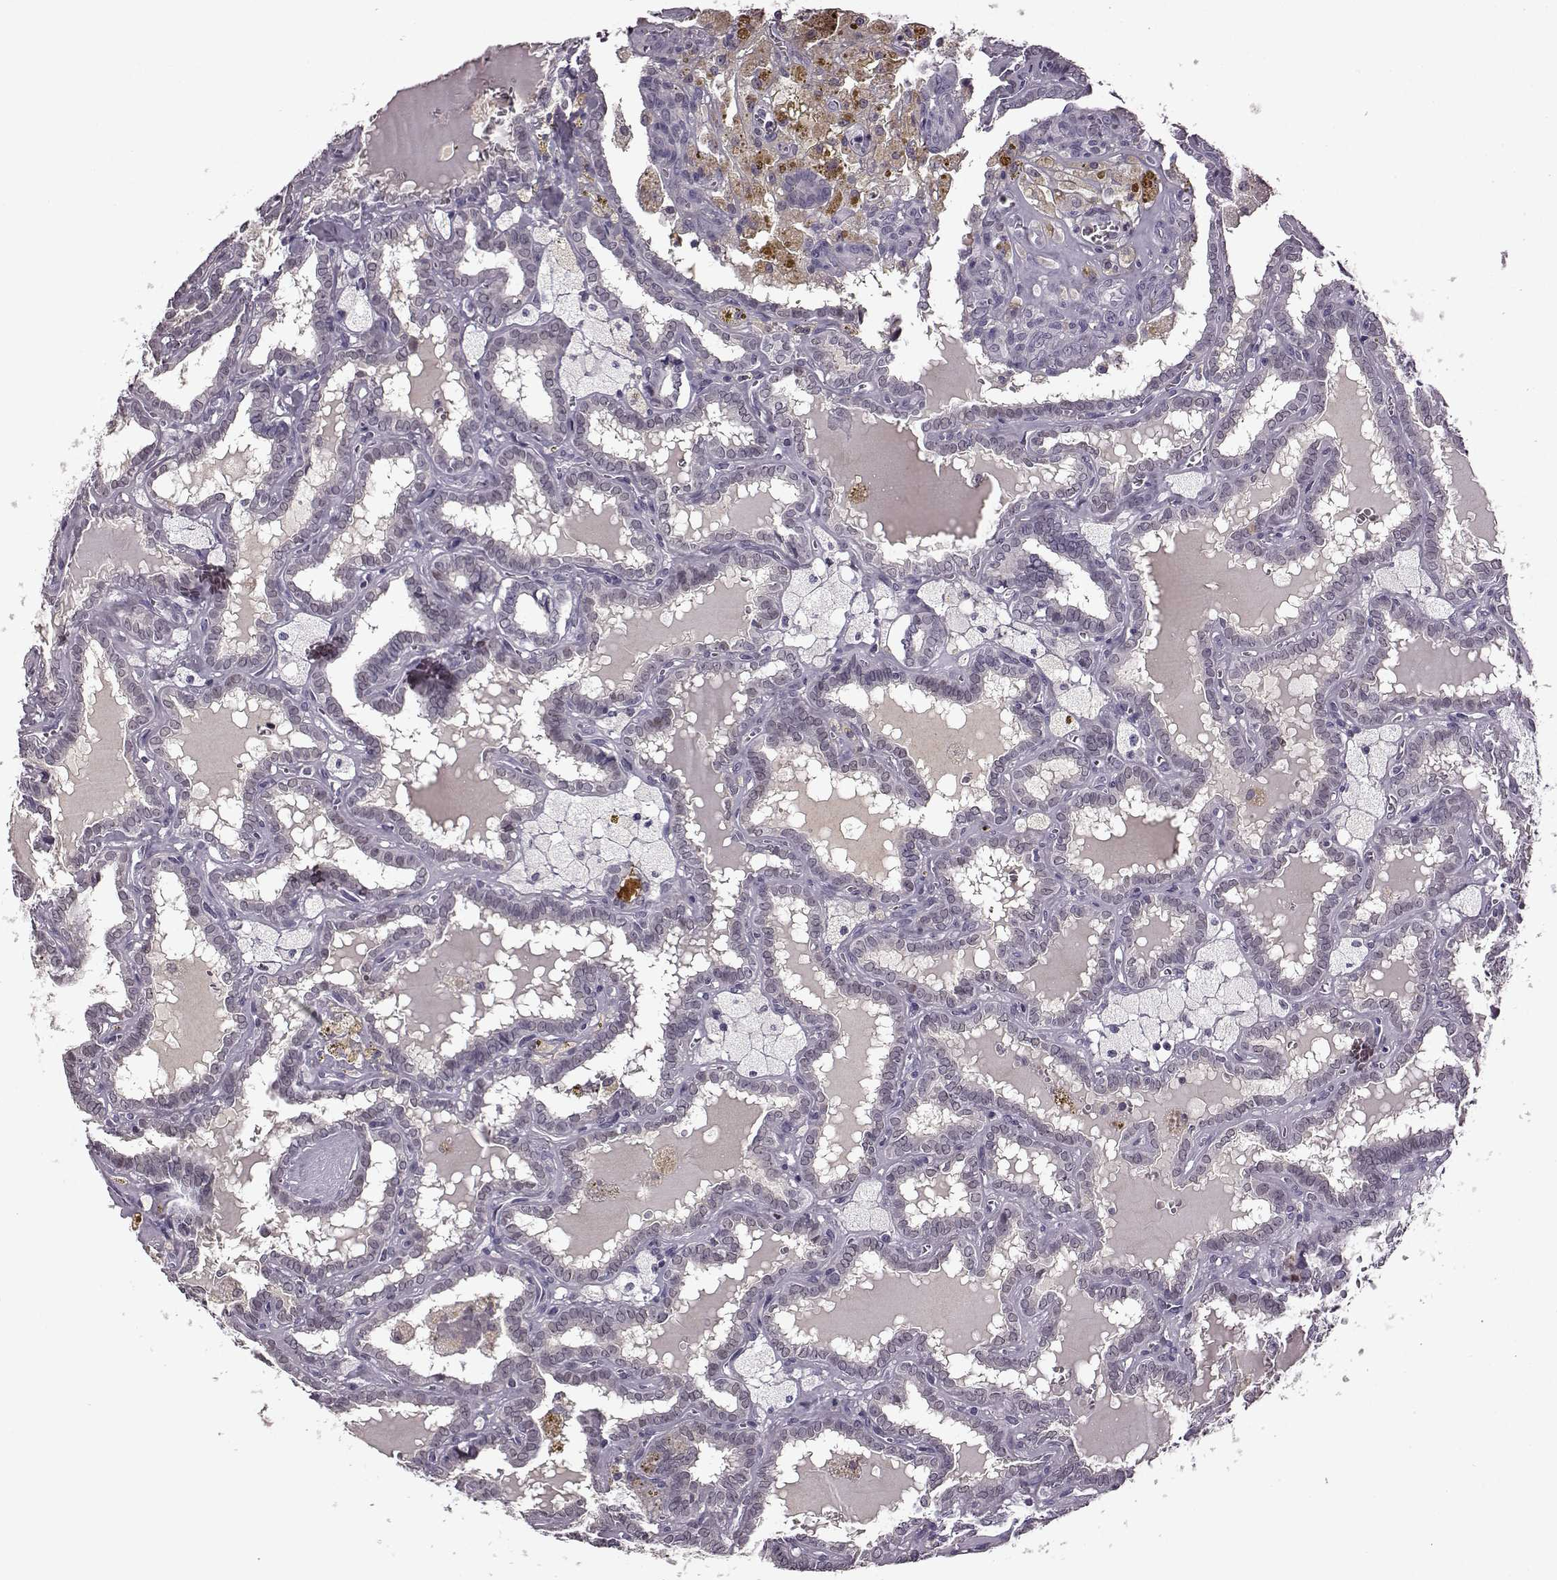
{"staining": {"intensity": "negative", "quantity": "none", "location": "none"}, "tissue": "thyroid cancer", "cell_type": "Tumor cells", "image_type": "cancer", "snomed": [{"axis": "morphology", "description": "Papillary adenocarcinoma, NOS"}, {"axis": "topography", "description": "Thyroid gland"}], "caption": "DAB (3,3'-diaminobenzidine) immunohistochemical staining of human thyroid cancer reveals no significant staining in tumor cells.", "gene": "CNGA3", "patient": {"sex": "female", "age": 39}}